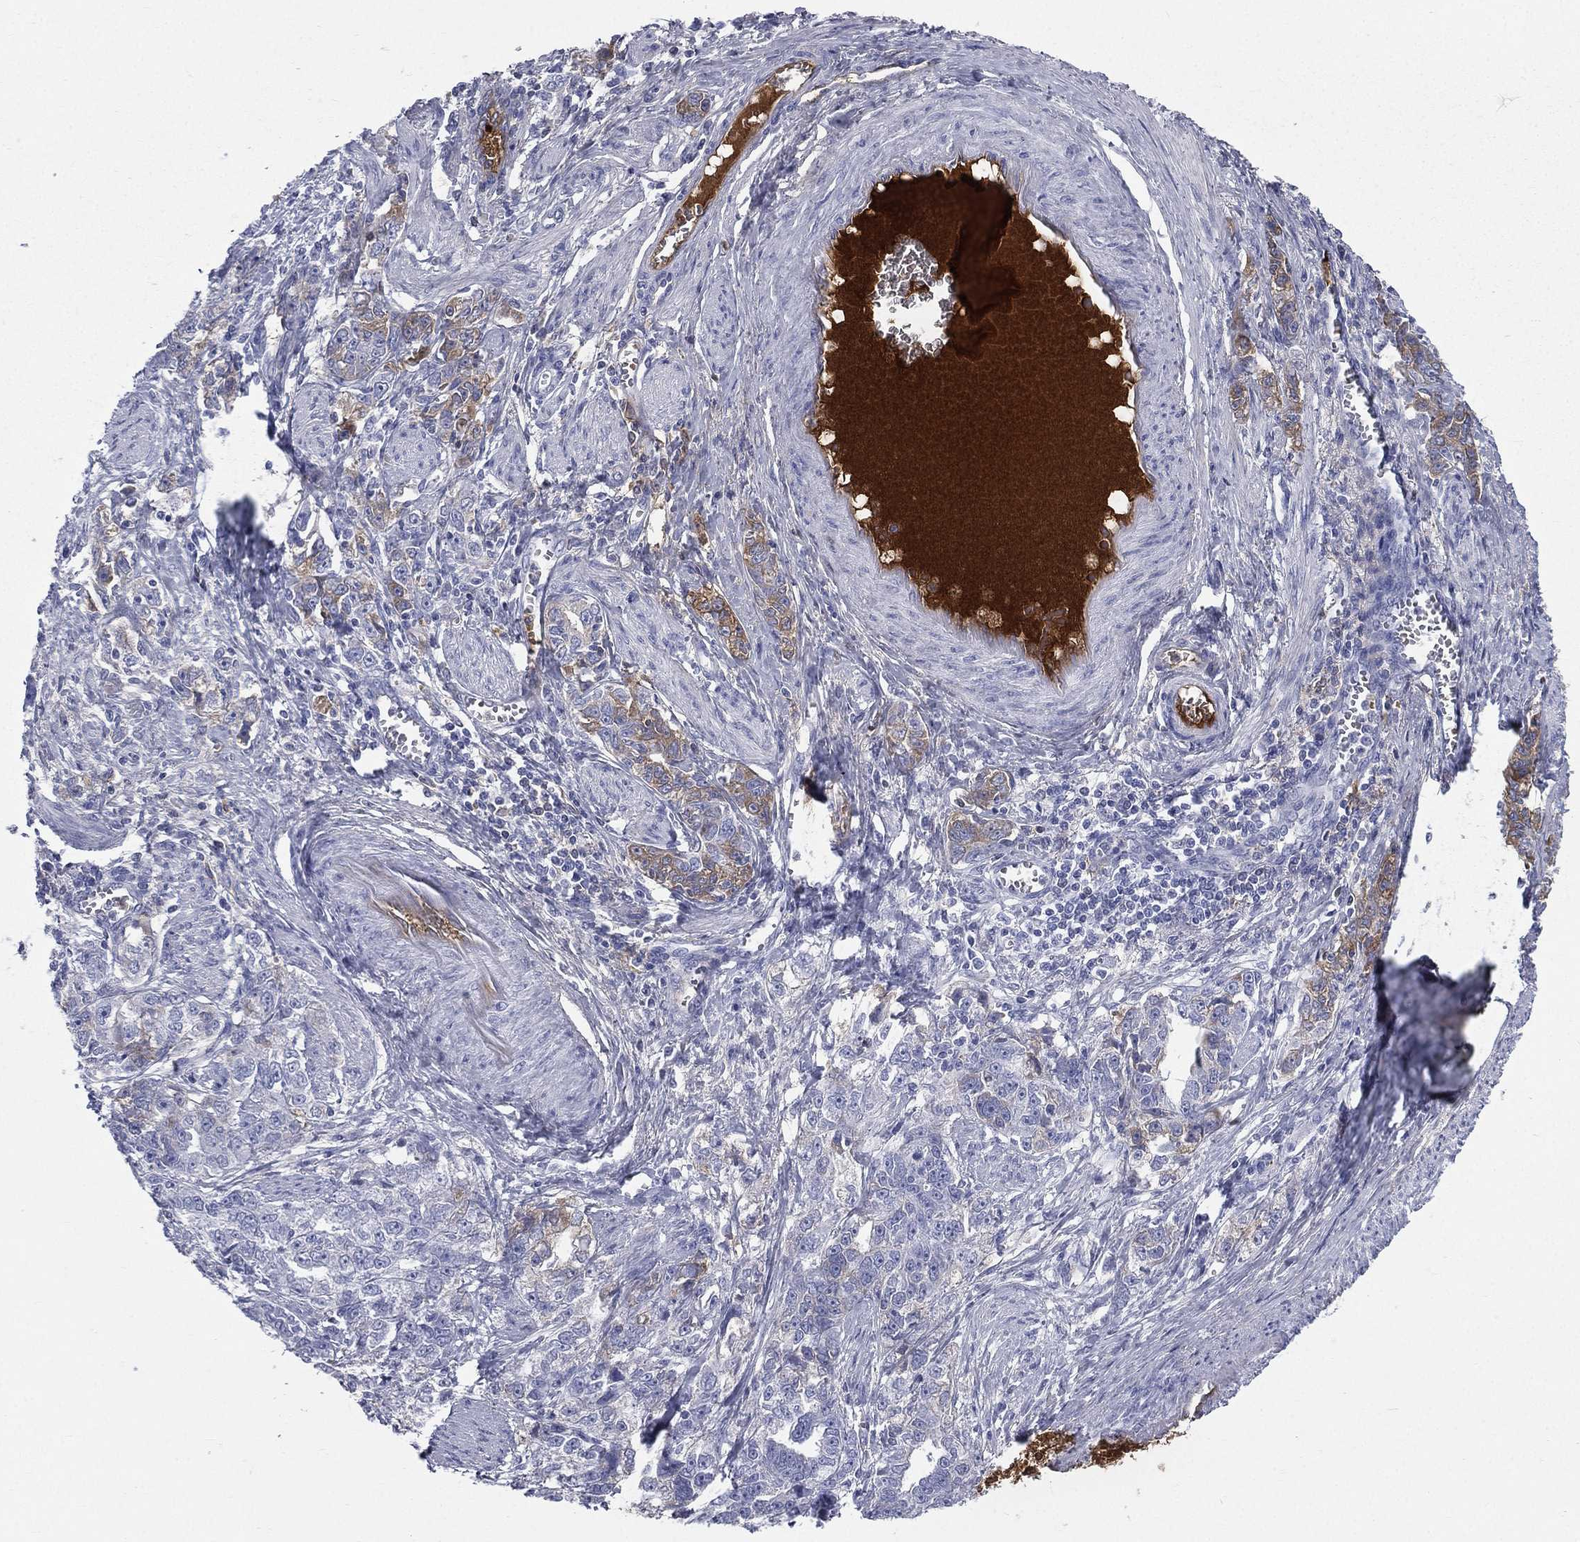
{"staining": {"intensity": "weak", "quantity": "<25%", "location": "cytoplasmic/membranous"}, "tissue": "ovarian cancer", "cell_type": "Tumor cells", "image_type": "cancer", "snomed": [{"axis": "morphology", "description": "Cystadenocarcinoma, serous, NOS"}, {"axis": "topography", "description": "Ovary"}], "caption": "Micrograph shows no significant protein staining in tumor cells of serous cystadenocarcinoma (ovarian). (DAB (3,3'-diaminobenzidine) immunohistochemistry (IHC) with hematoxylin counter stain).", "gene": "HP", "patient": {"sex": "female", "age": 51}}